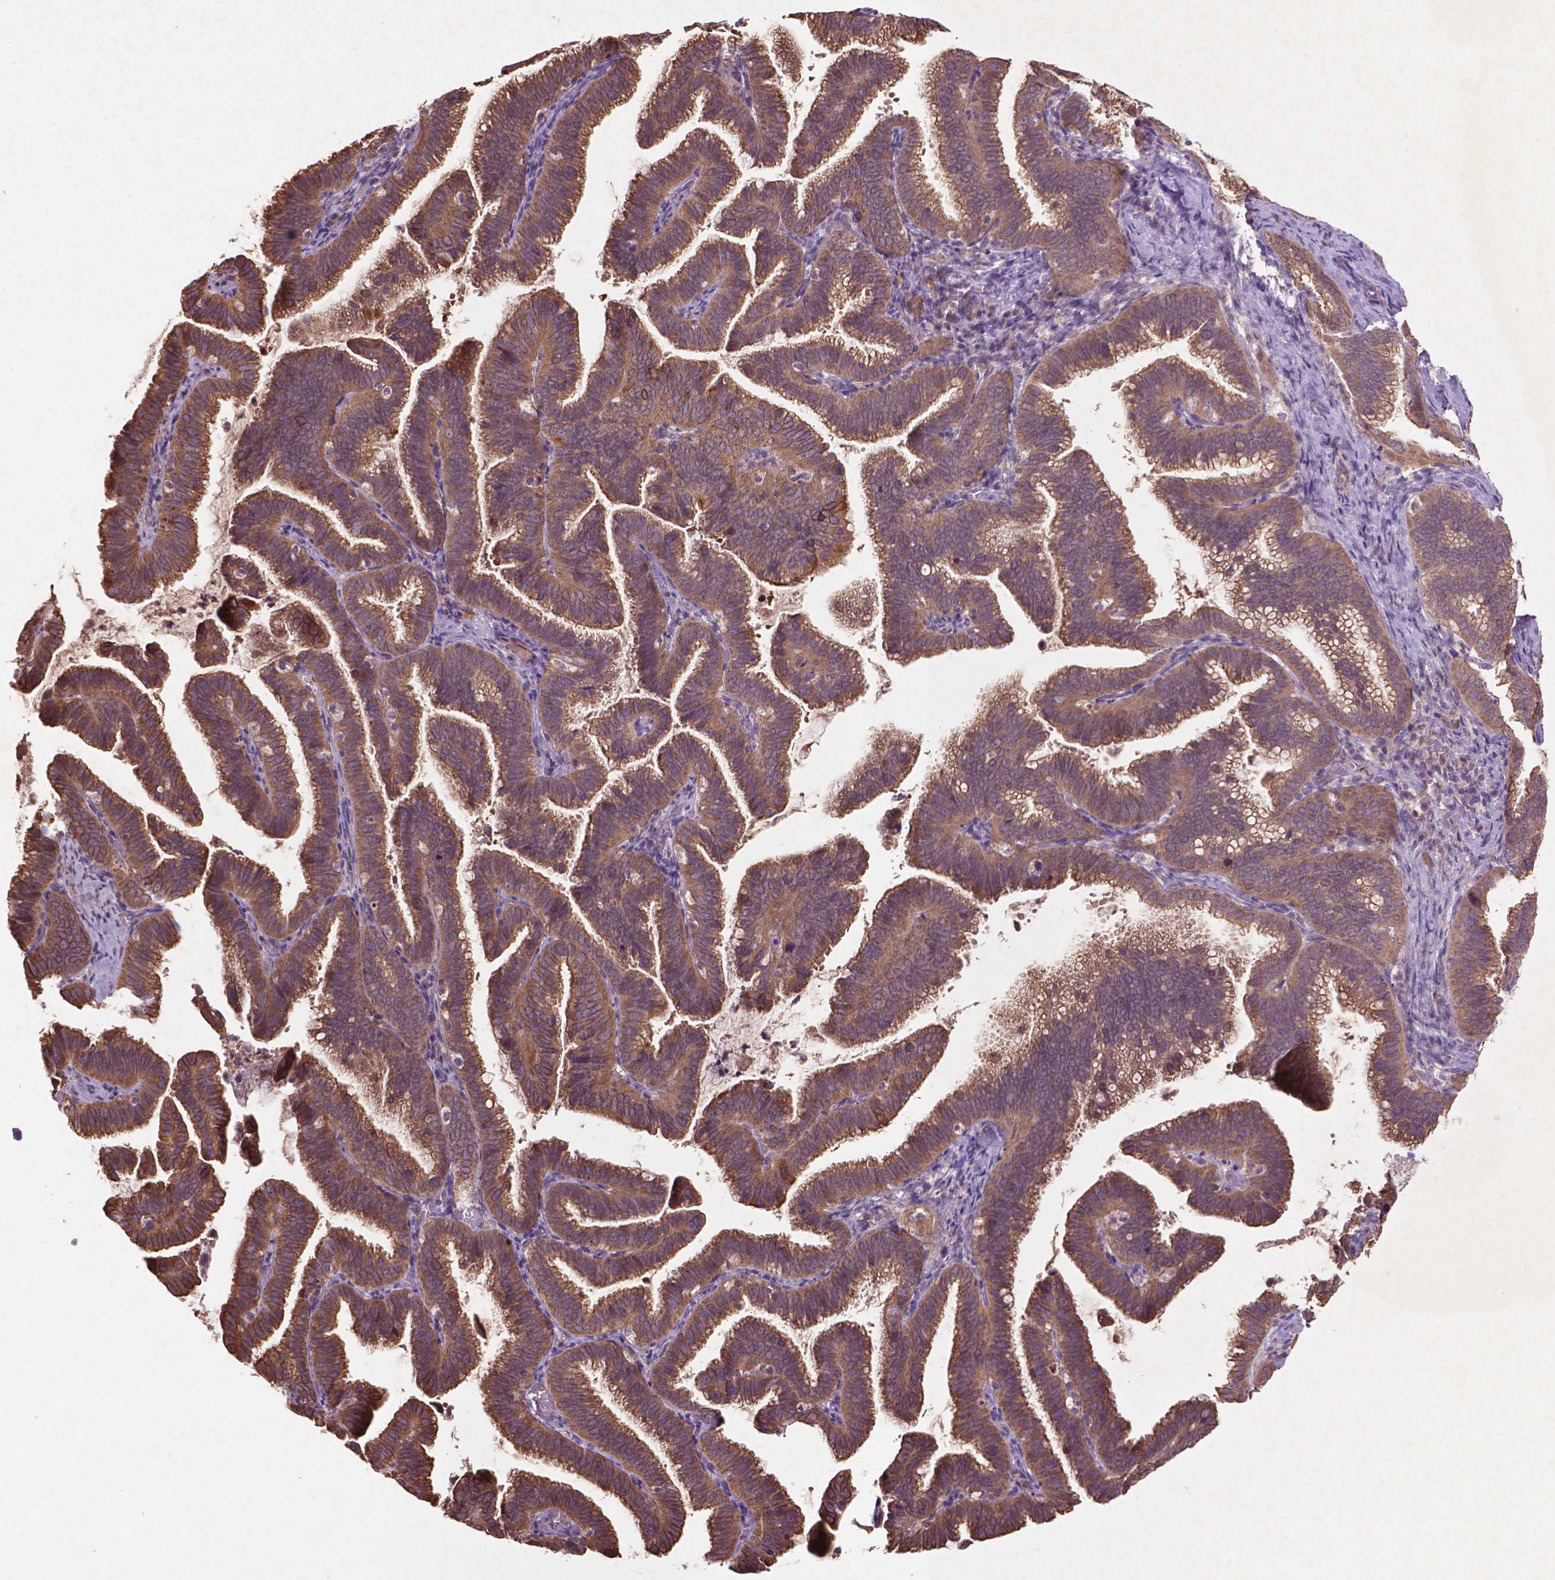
{"staining": {"intensity": "moderate", "quantity": ">75%", "location": "cytoplasmic/membranous"}, "tissue": "cervical cancer", "cell_type": "Tumor cells", "image_type": "cancer", "snomed": [{"axis": "morphology", "description": "Adenocarcinoma, NOS"}, {"axis": "topography", "description": "Cervix"}], "caption": "The micrograph reveals a brown stain indicating the presence of a protein in the cytoplasmic/membranous of tumor cells in cervical cancer.", "gene": "COQ2", "patient": {"sex": "female", "age": 61}}